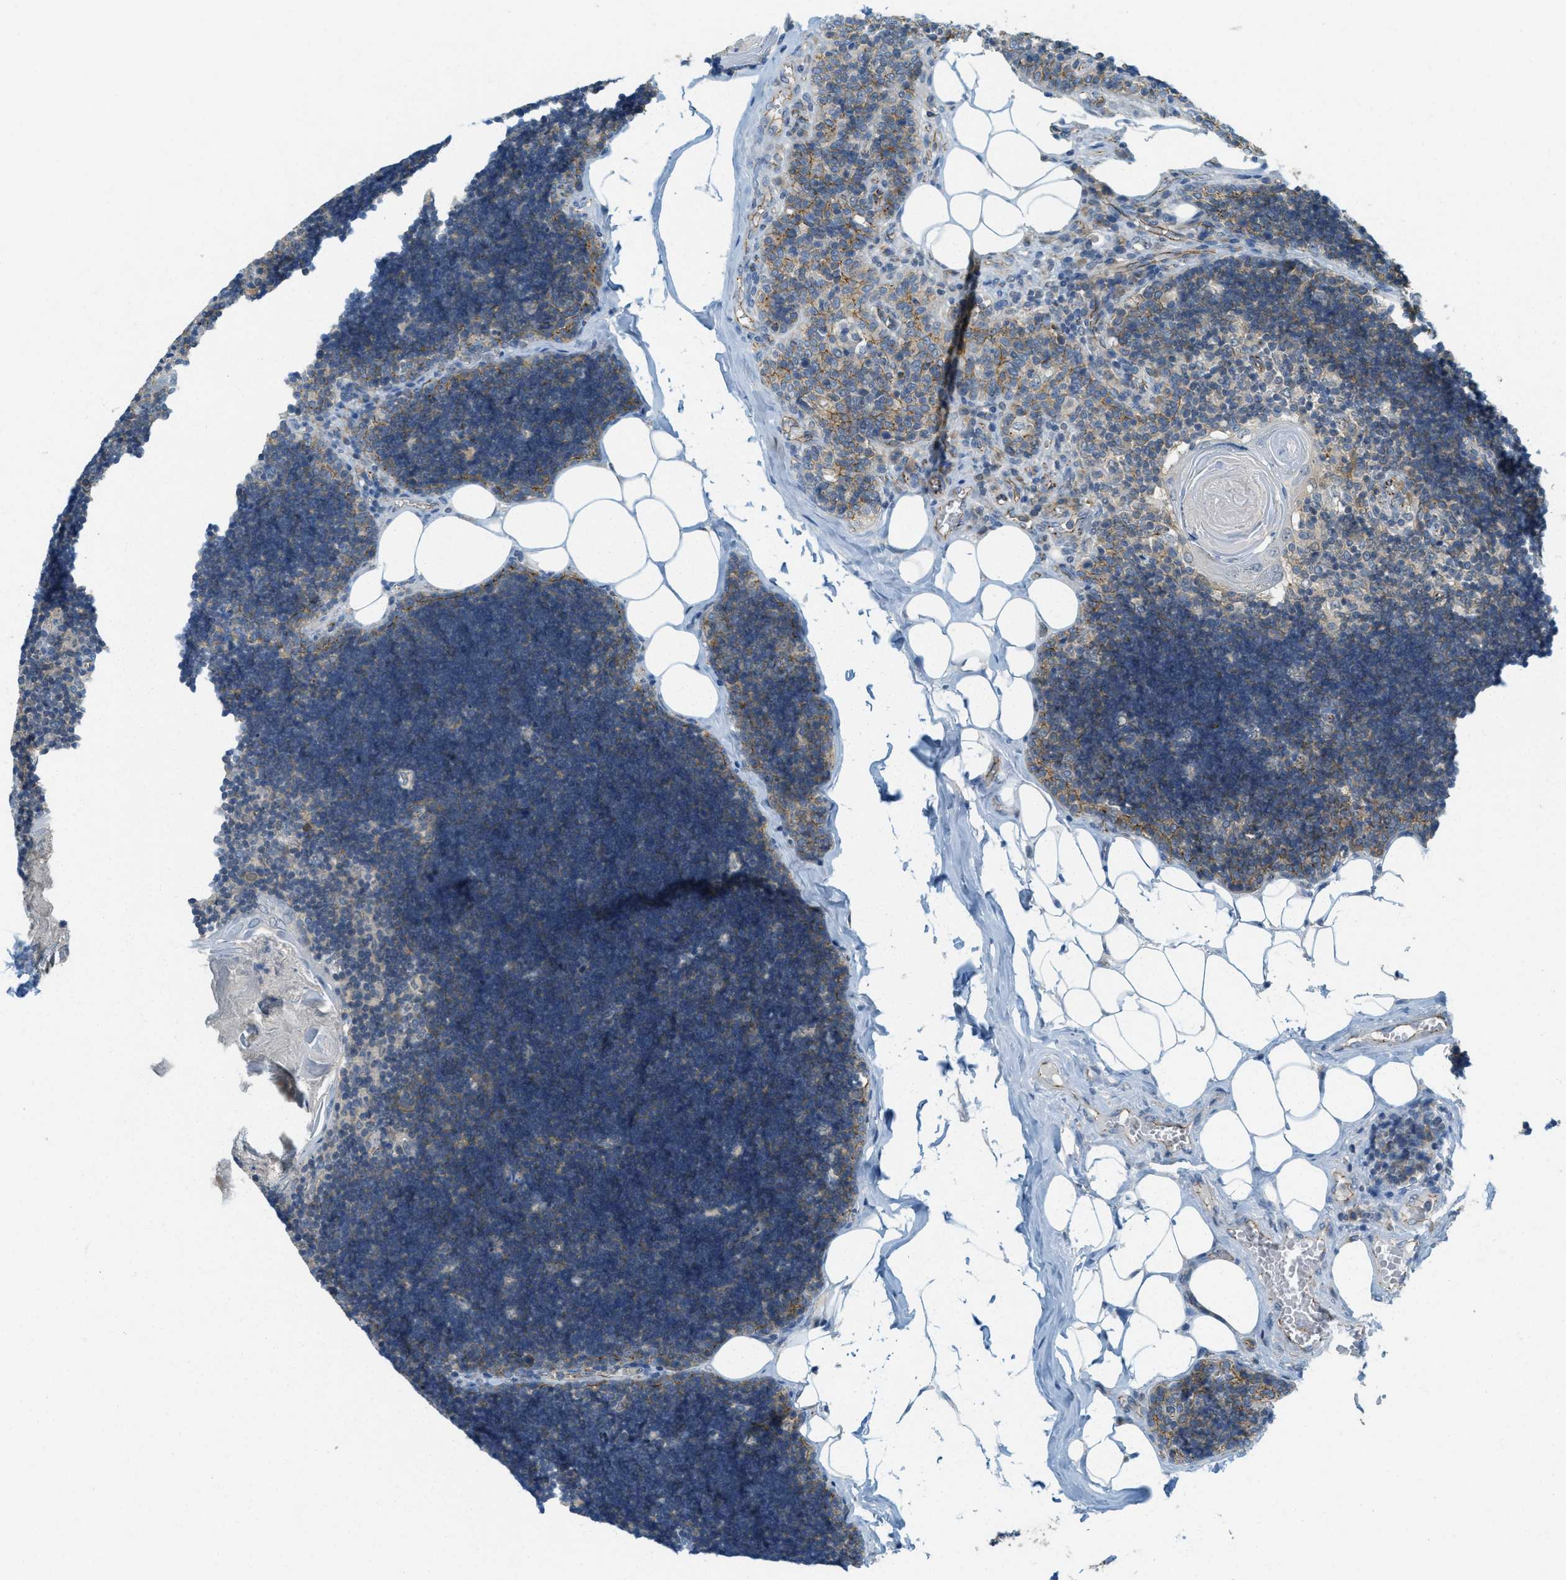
{"staining": {"intensity": "weak", "quantity": "<25%", "location": "cytoplasmic/membranous"}, "tissue": "lymph node", "cell_type": "Germinal center cells", "image_type": "normal", "snomed": [{"axis": "morphology", "description": "Normal tissue, NOS"}, {"axis": "topography", "description": "Lymph node"}], "caption": "Immunohistochemistry photomicrograph of benign human lymph node stained for a protein (brown), which shows no staining in germinal center cells. The staining is performed using DAB (3,3'-diaminobenzidine) brown chromogen with nuclei counter-stained in using hematoxylin.", "gene": "JCAD", "patient": {"sex": "male", "age": 33}}